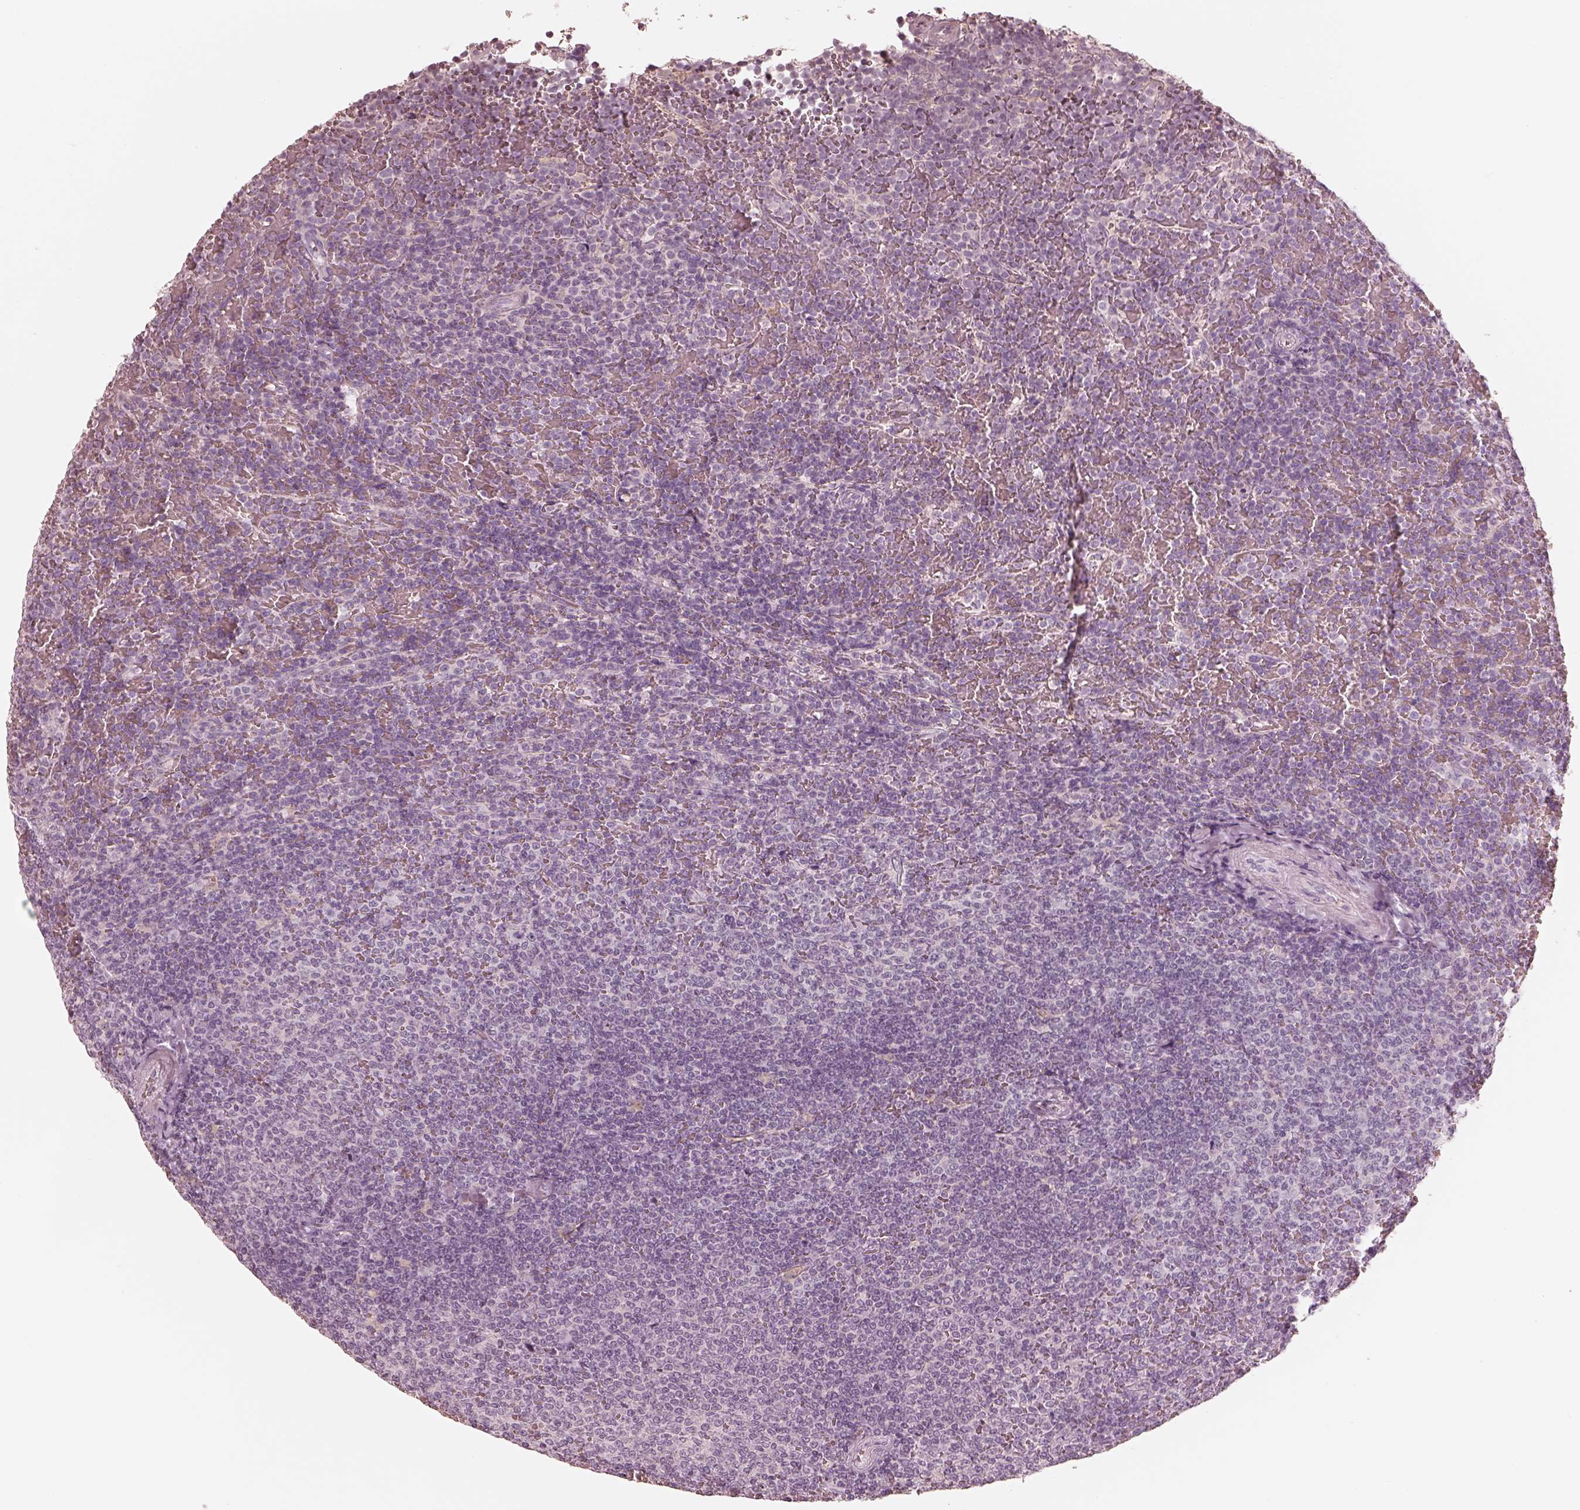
{"staining": {"intensity": "negative", "quantity": "none", "location": "none"}, "tissue": "lymphoma", "cell_type": "Tumor cells", "image_type": "cancer", "snomed": [{"axis": "morphology", "description": "Malignant lymphoma, non-Hodgkin's type, Low grade"}, {"axis": "topography", "description": "Spleen"}], "caption": "Malignant lymphoma, non-Hodgkin's type (low-grade) was stained to show a protein in brown. There is no significant positivity in tumor cells.", "gene": "CALR3", "patient": {"sex": "female", "age": 77}}